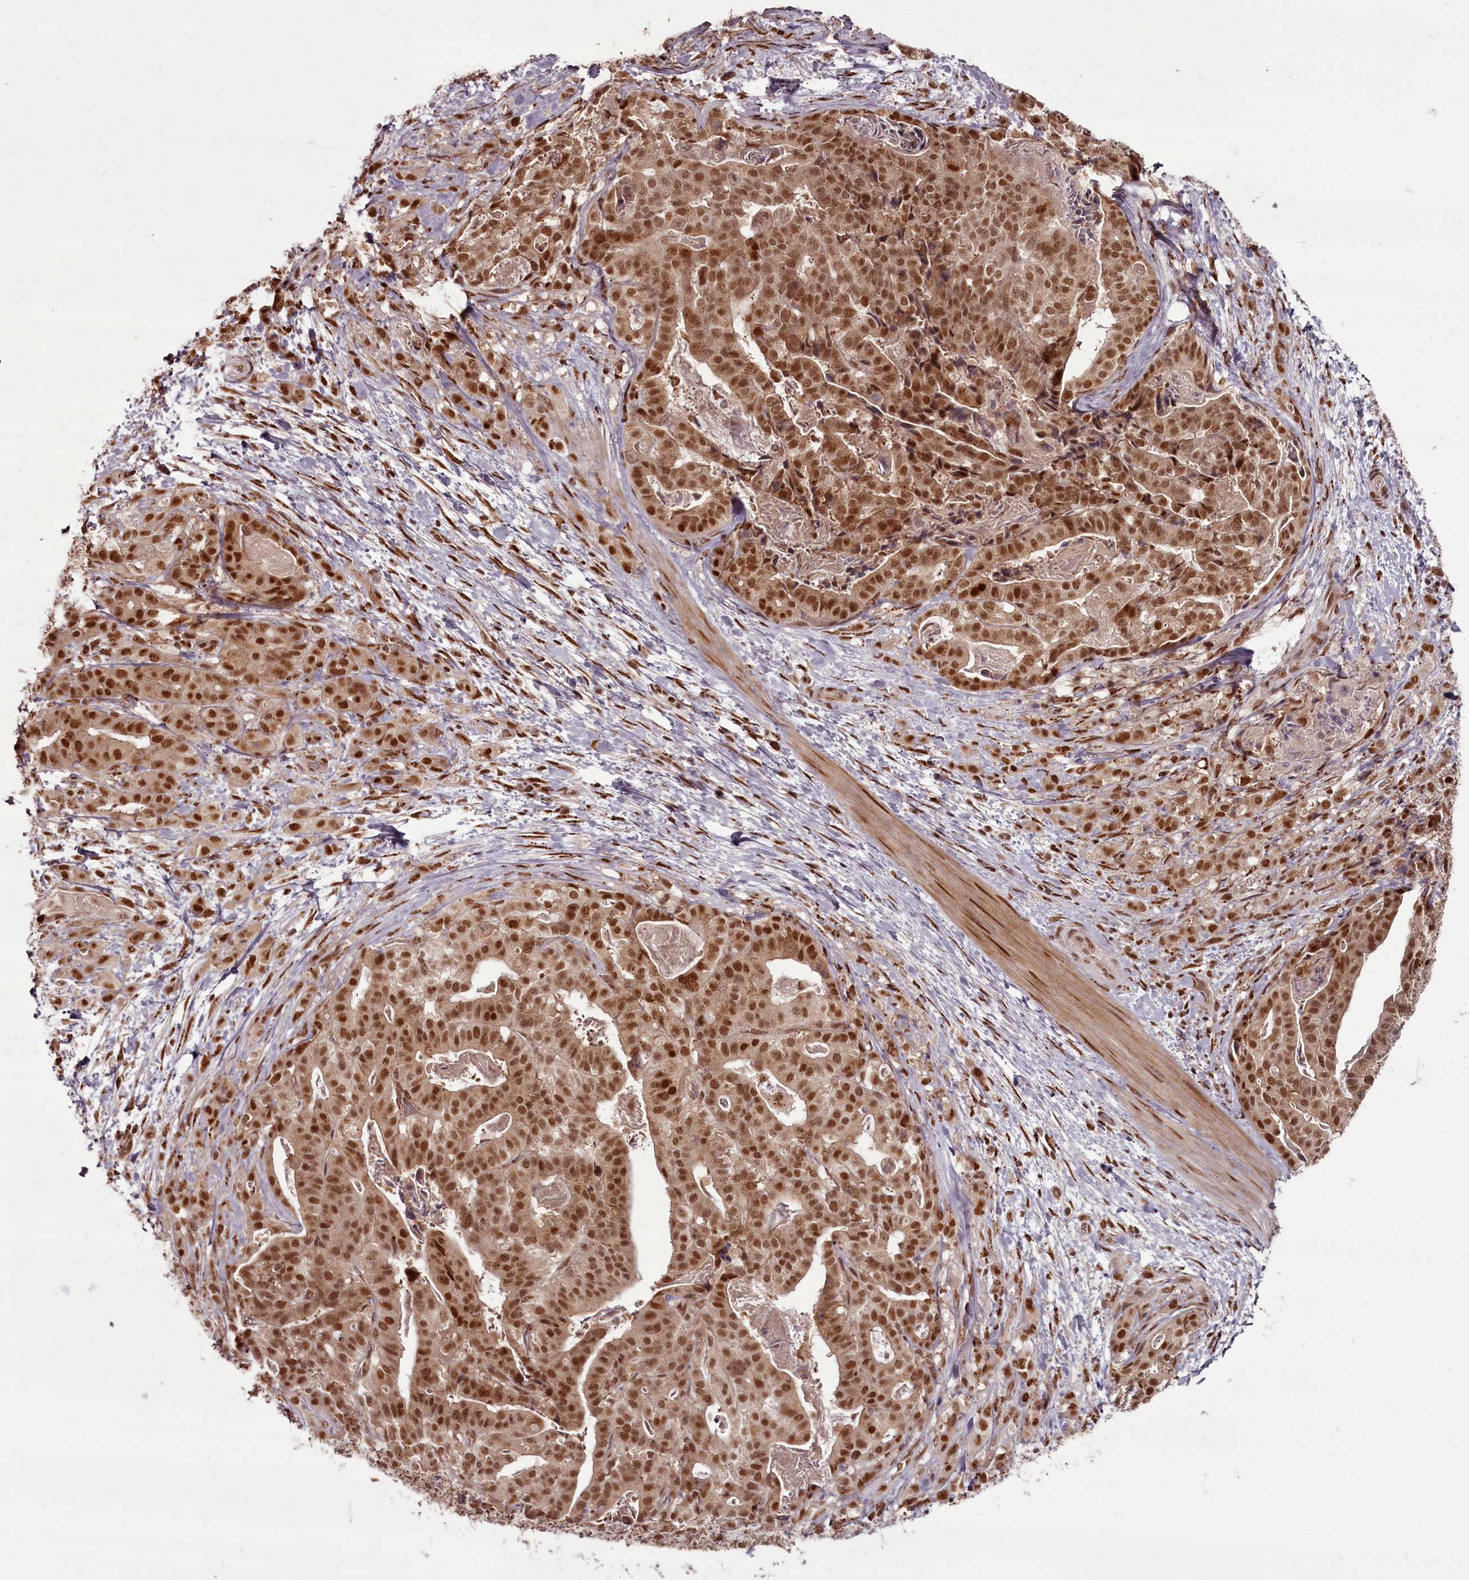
{"staining": {"intensity": "moderate", "quantity": ">75%", "location": "cytoplasmic/membranous,nuclear"}, "tissue": "stomach cancer", "cell_type": "Tumor cells", "image_type": "cancer", "snomed": [{"axis": "morphology", "description": "Adenocarcinoma, NOS"}, {"axis": "topography", "description": "Stomach"}], "caption": "Stomach cancer (adenocarcinoma) stained with a brown dye reveals moderate cytoplasmic/membranous and nuclear positive staining in about >75% of tumor cells.", "gene": "CEP83", "patient": {"sex": "male", "age": 48}}